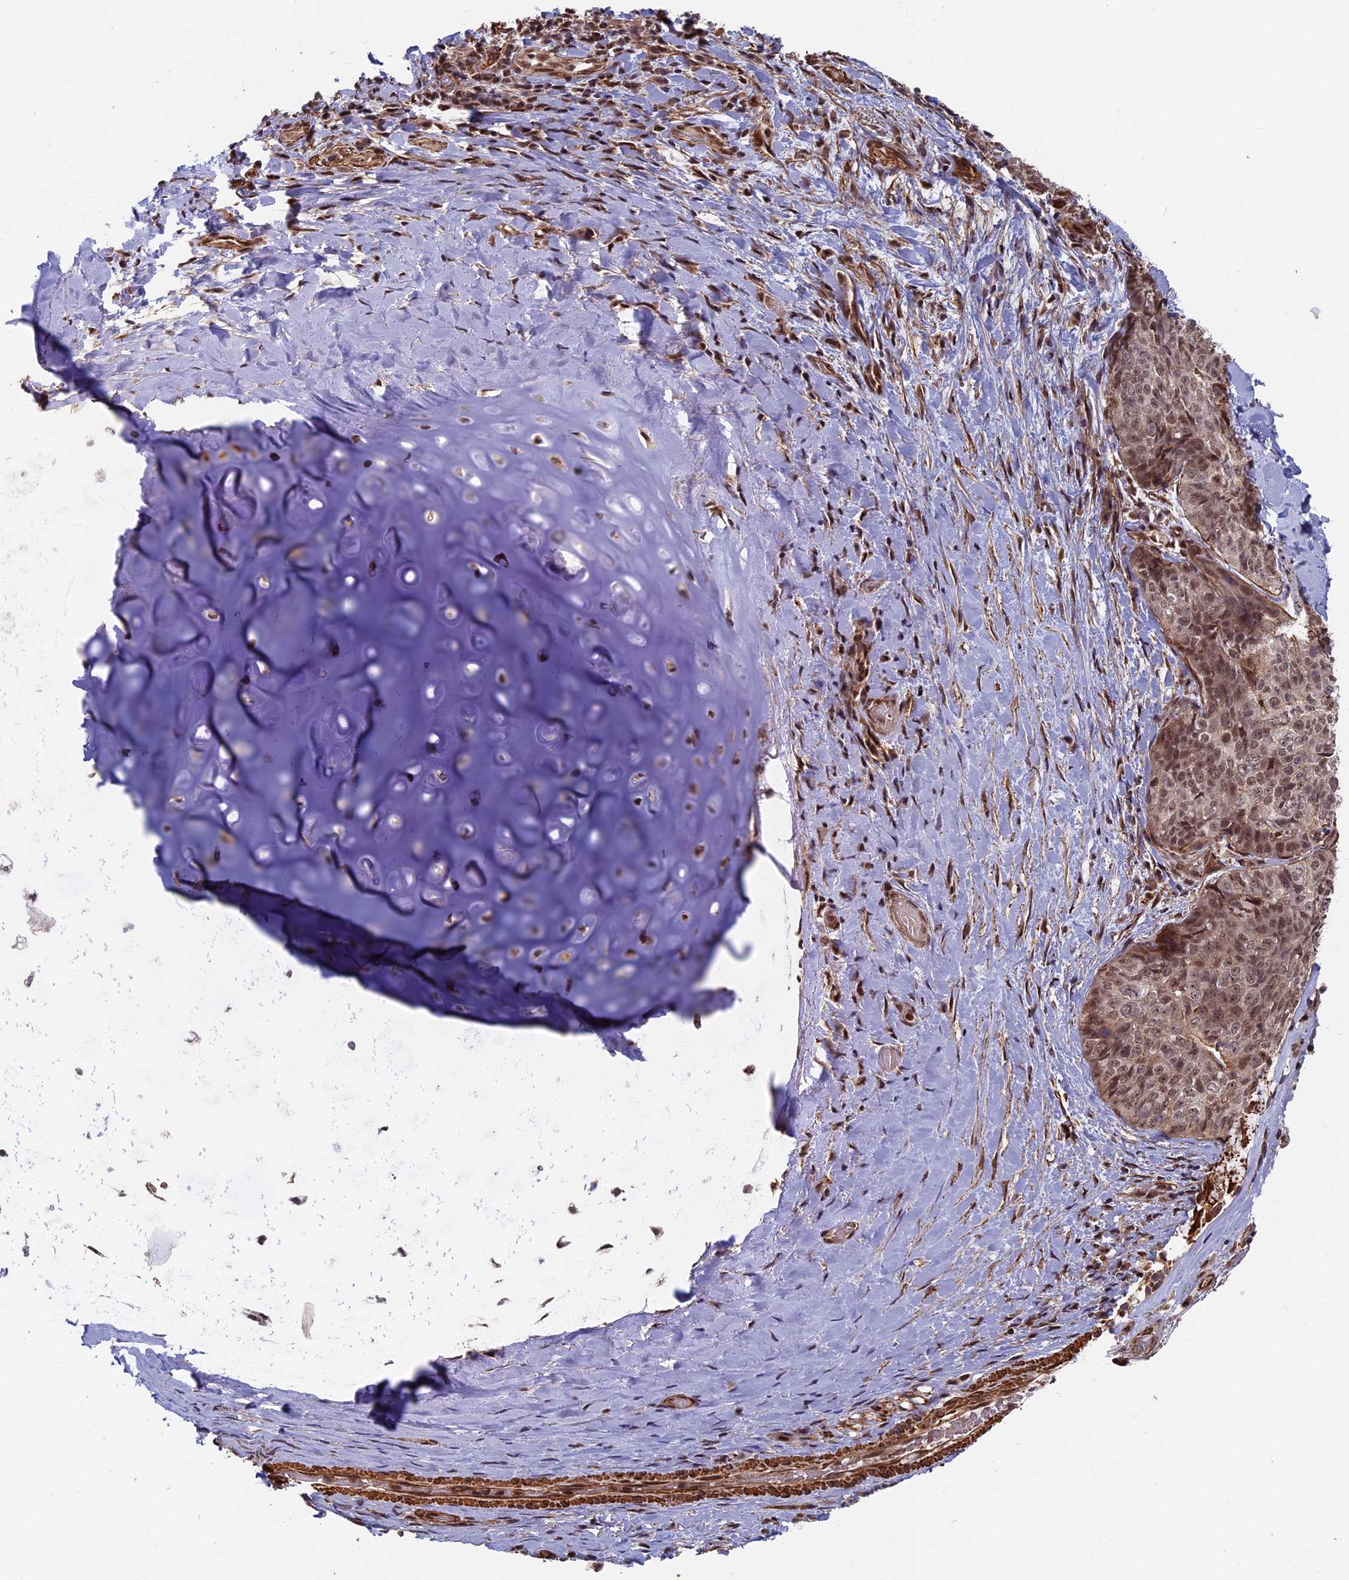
{"staining": {"intensity": "moderate", "quantity": ">75%", "location": "nuclear"}, "tissue": "adipose tissue", "cell_type": "Adipocytes", "image_type": "normal", "snomed": [{"axis": "morphology", "description": "Normal tissue, NOS"}, {"axis": "morphology", "description": "Squamous cell carcinoma, NOS"}, {"axis": "topography", "description": "Bronchus"}, {"axis": "topography", "description": "Lung"}], "caption": "Moderate nuclear staining for a protein is appreciated in approximately >75% of adipocytes of normal adipose tissue using immunohistochemistry (IHC).", "gene": "CTDP1", "patient": {"sex": "male", "age": 64}}